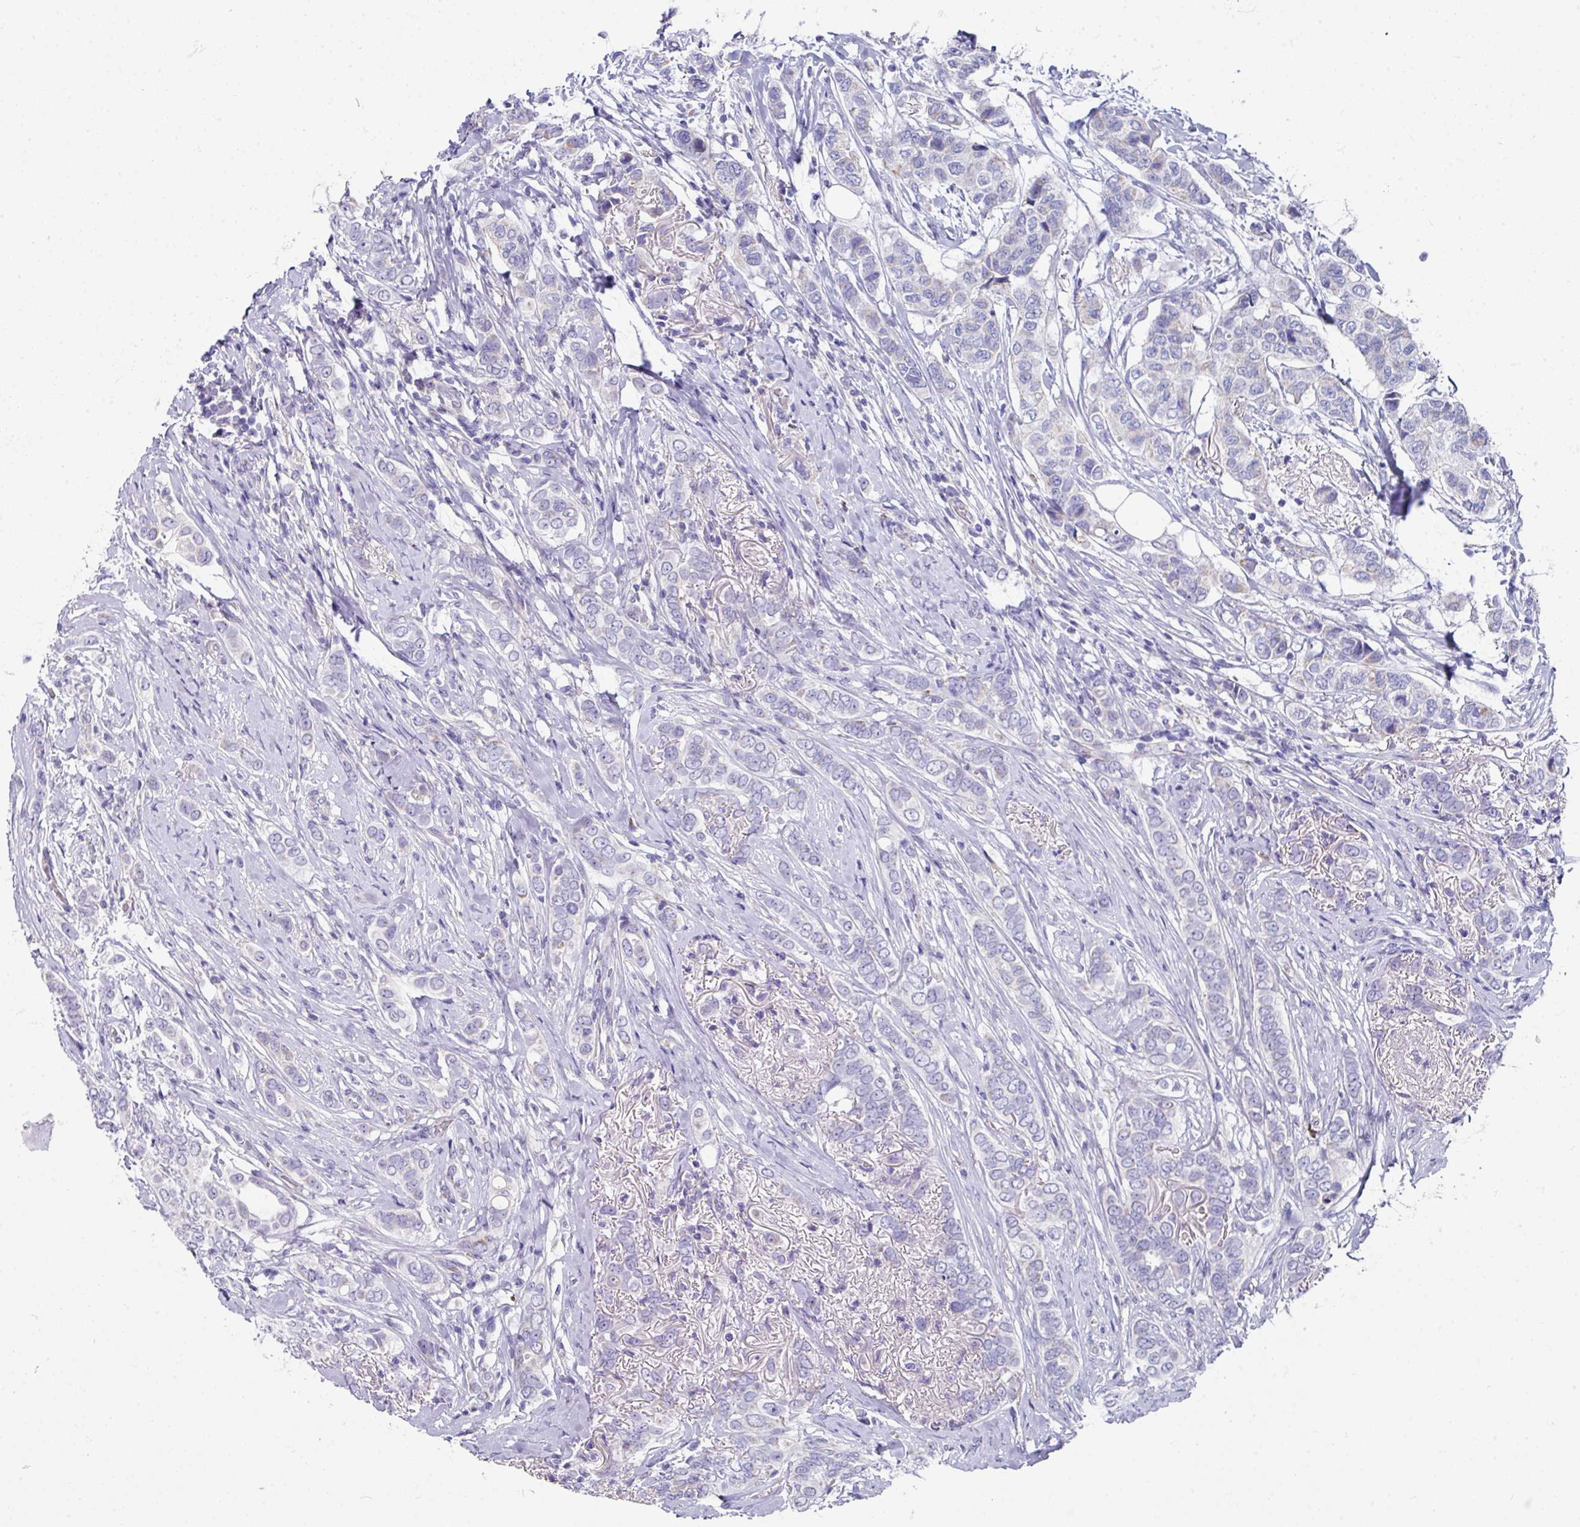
{"staining": {"intensity": "negative", "quantity": "none", "location": "none"}, "tissue": "breast cancer", "cell_type": "Tumor cells", "image_type": "cancer", "snomed": [{"axis": "morphology", "description": "Lobular carcinoma"}, {"axis": "topography", "description": "Breast"}], "caption": "Breast cancer was stained to show a protein in brown. There is no significant positivity in tumor cells.", "gene": "CLDN1", "patient": {"sex": "female", "age": 51}}